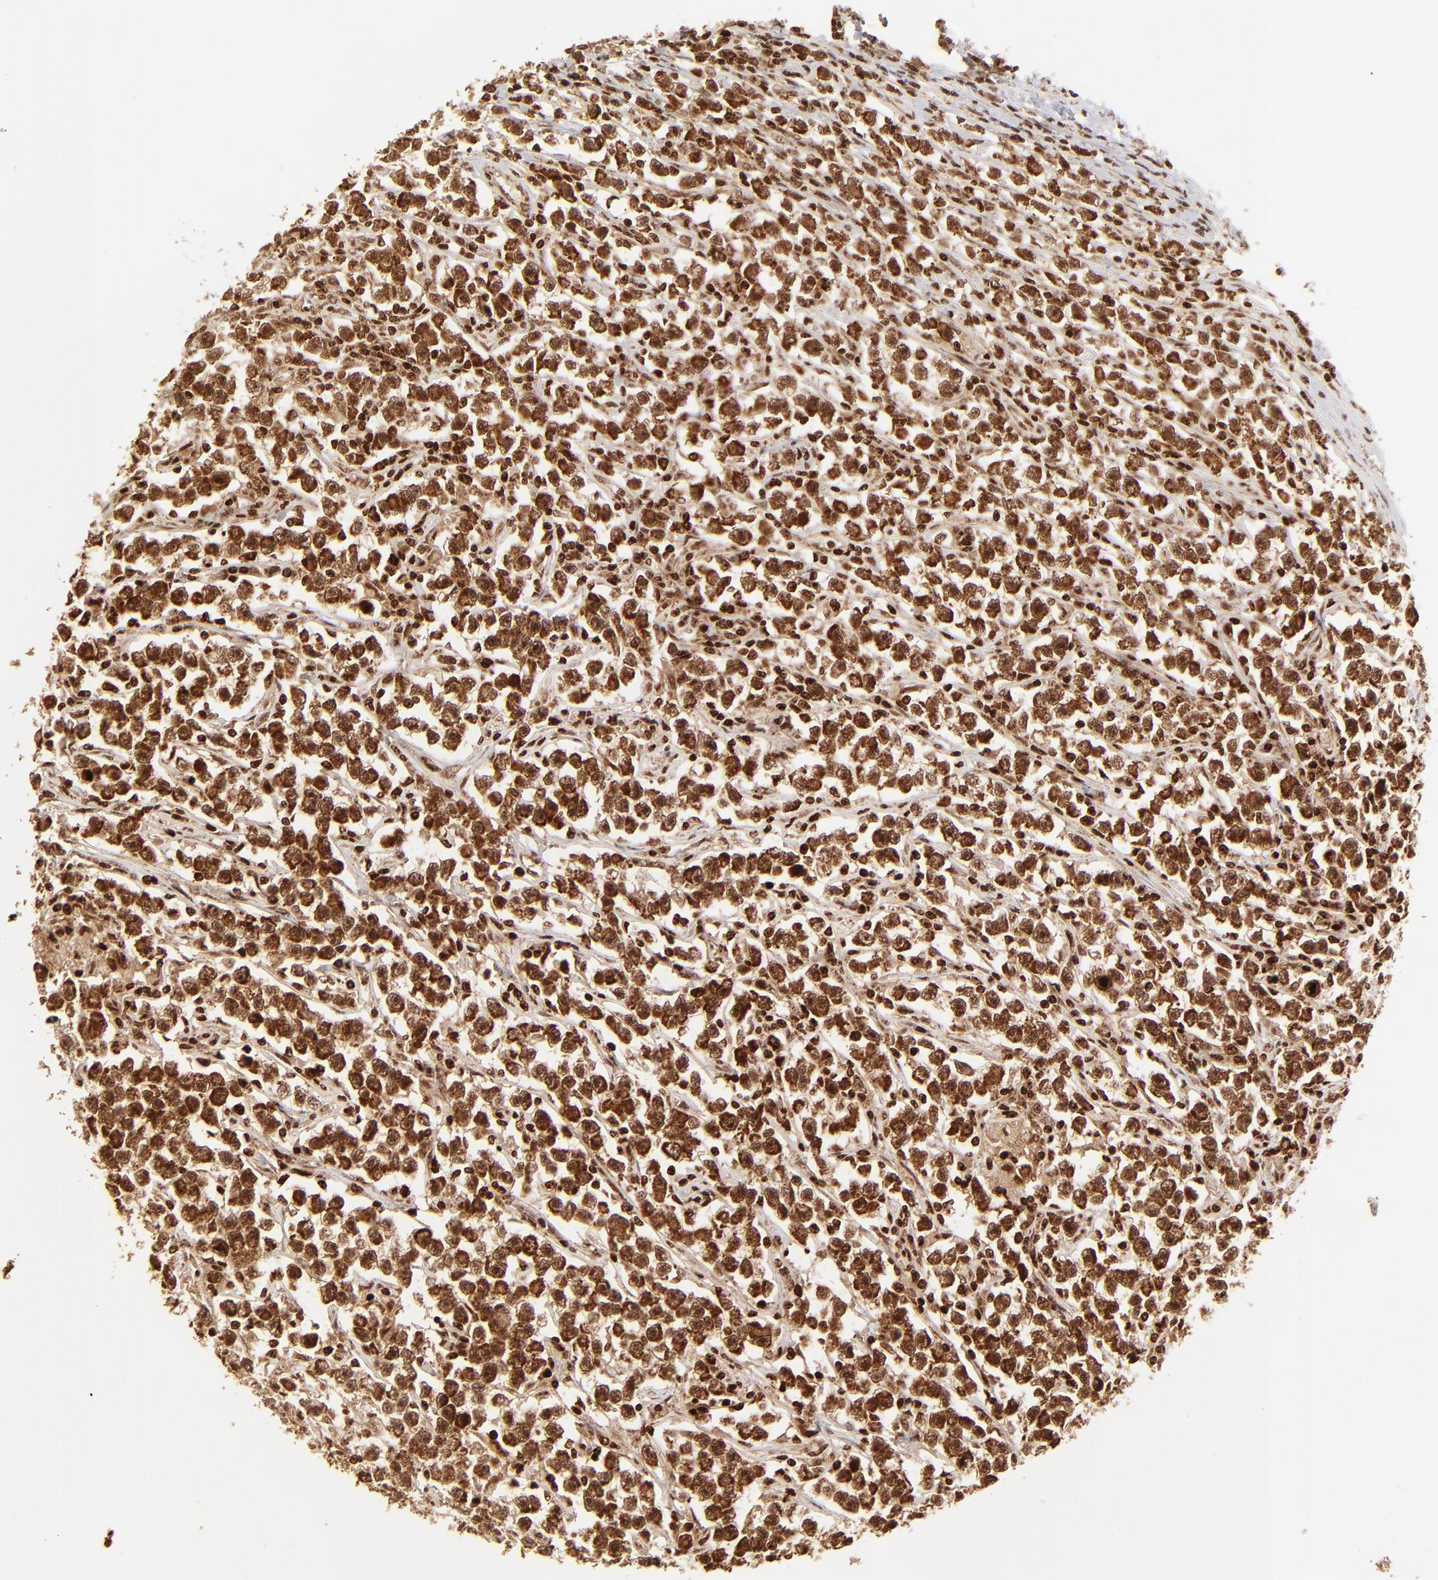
{"staining": {"intensity": "strong", "quantity": ">75%", "location": "cytoplasmic/membranous,nuclear"}, "tissue": "testis cancer", "cell_type": "Tumor cells", "image_type": "cancer", "snomed": [{"axis": "morphology", "description": "Seminoma, NOS"}, {"axis": "topography", "description": "Testis"}], "caption": "Tumor cells demonstrate high levels of strong cytoplasmic/membranous and nuclear positivity in about >75% of cells in human testis cancer.", "gene": "MED15", "patient": {"sex": "male", "age": 33}}